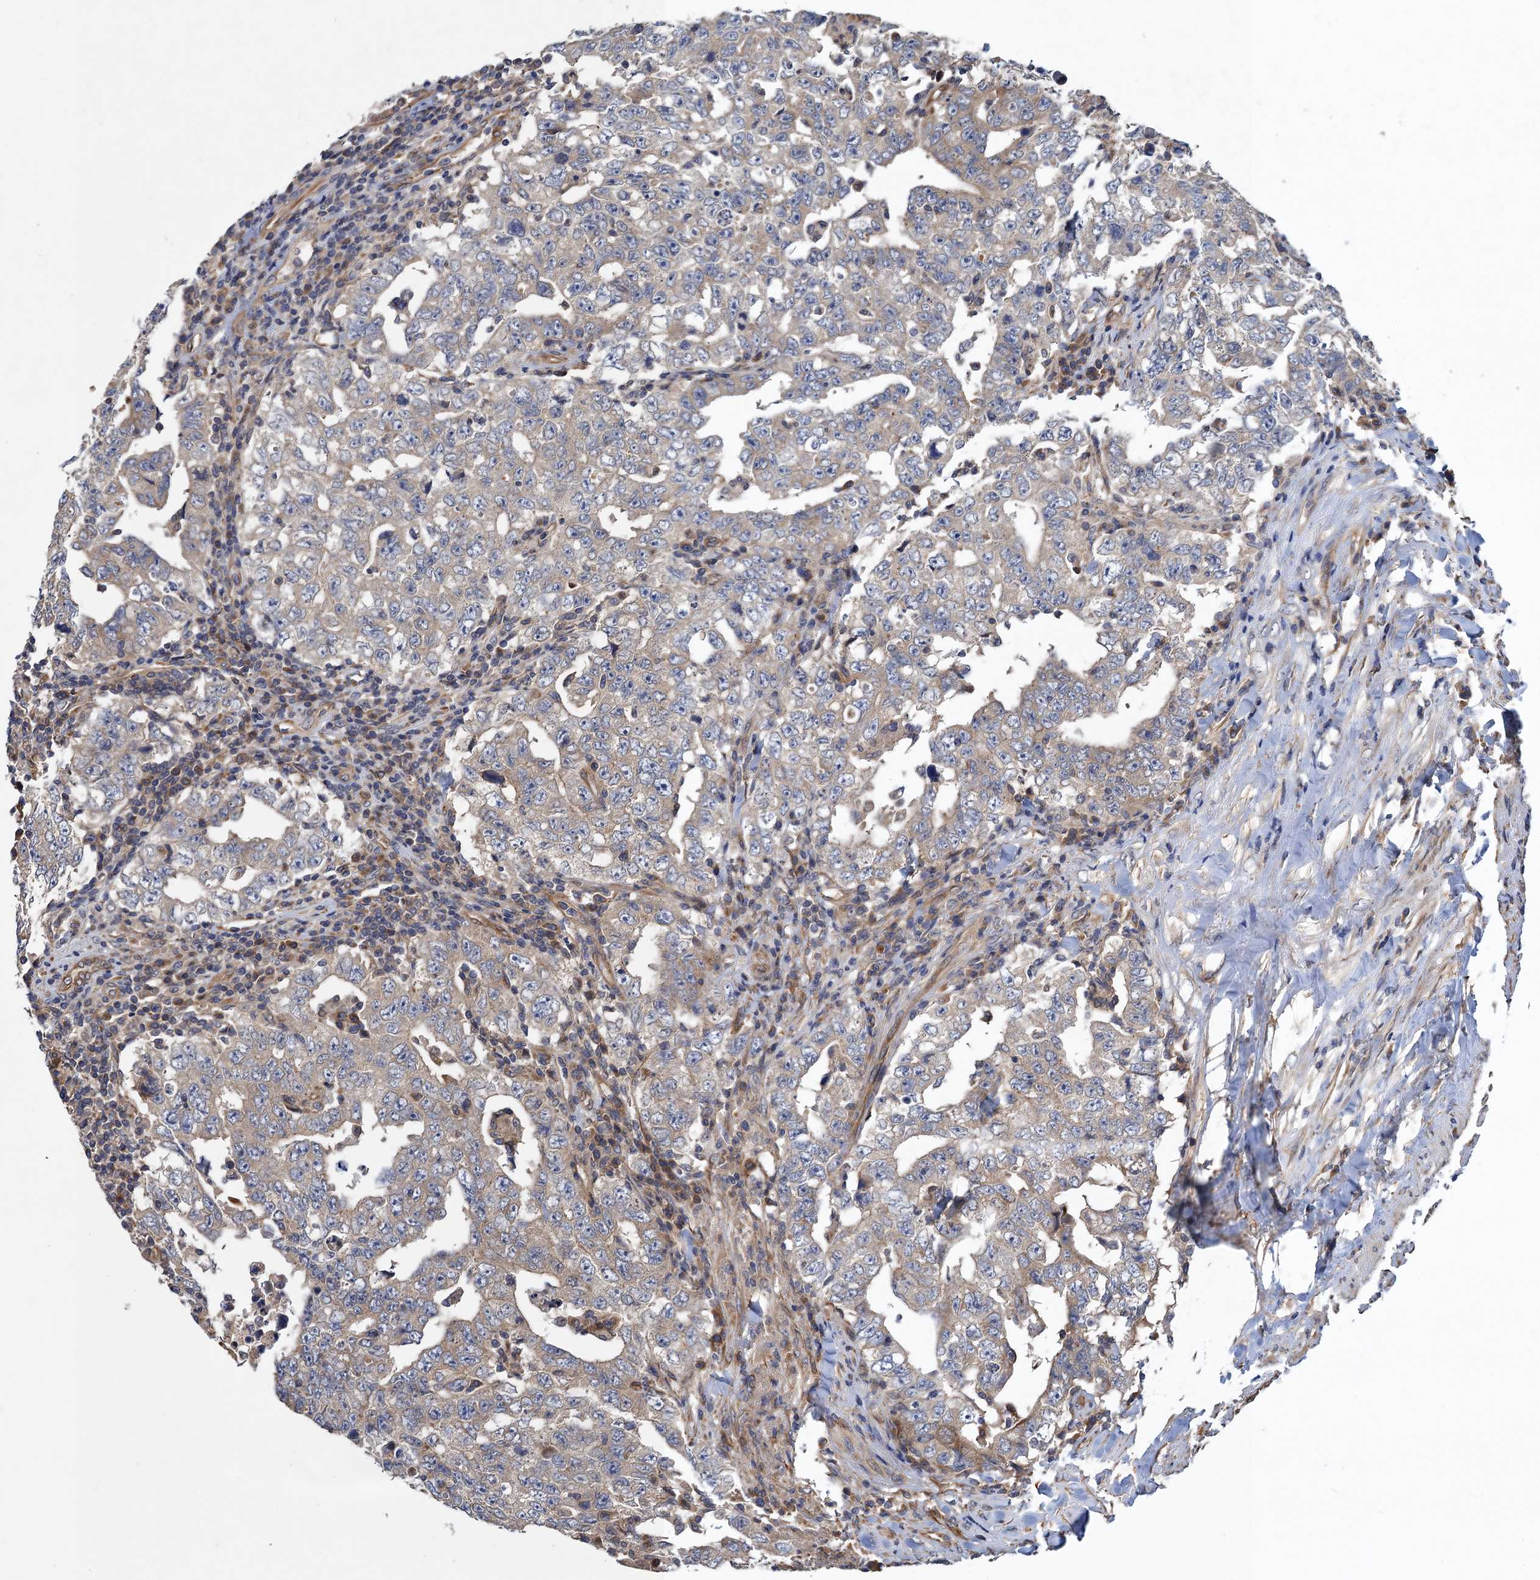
{"staining": {"intensity": "weak", "quantity": "25%-75%", "location": "cytoplasmic/membranous"}, "tissue": "testis cancer", "cell_type": "Tumor cells", "image_type": "cancer", "snomed": [{"axis": "morphology", "description": "Carcinoma, Embryonal, NOS"}, {"axis": "topography", "description": "Testis"}], "caption": "Immunohistochemical staining of human embryonal carcinoma (testis) exhibits weak cytoplasmic/membranous protein expression in approximately 25%-75% of tumor cells.", "gene": "PJA2", "patient": {"sex": "male", "age": 26}}